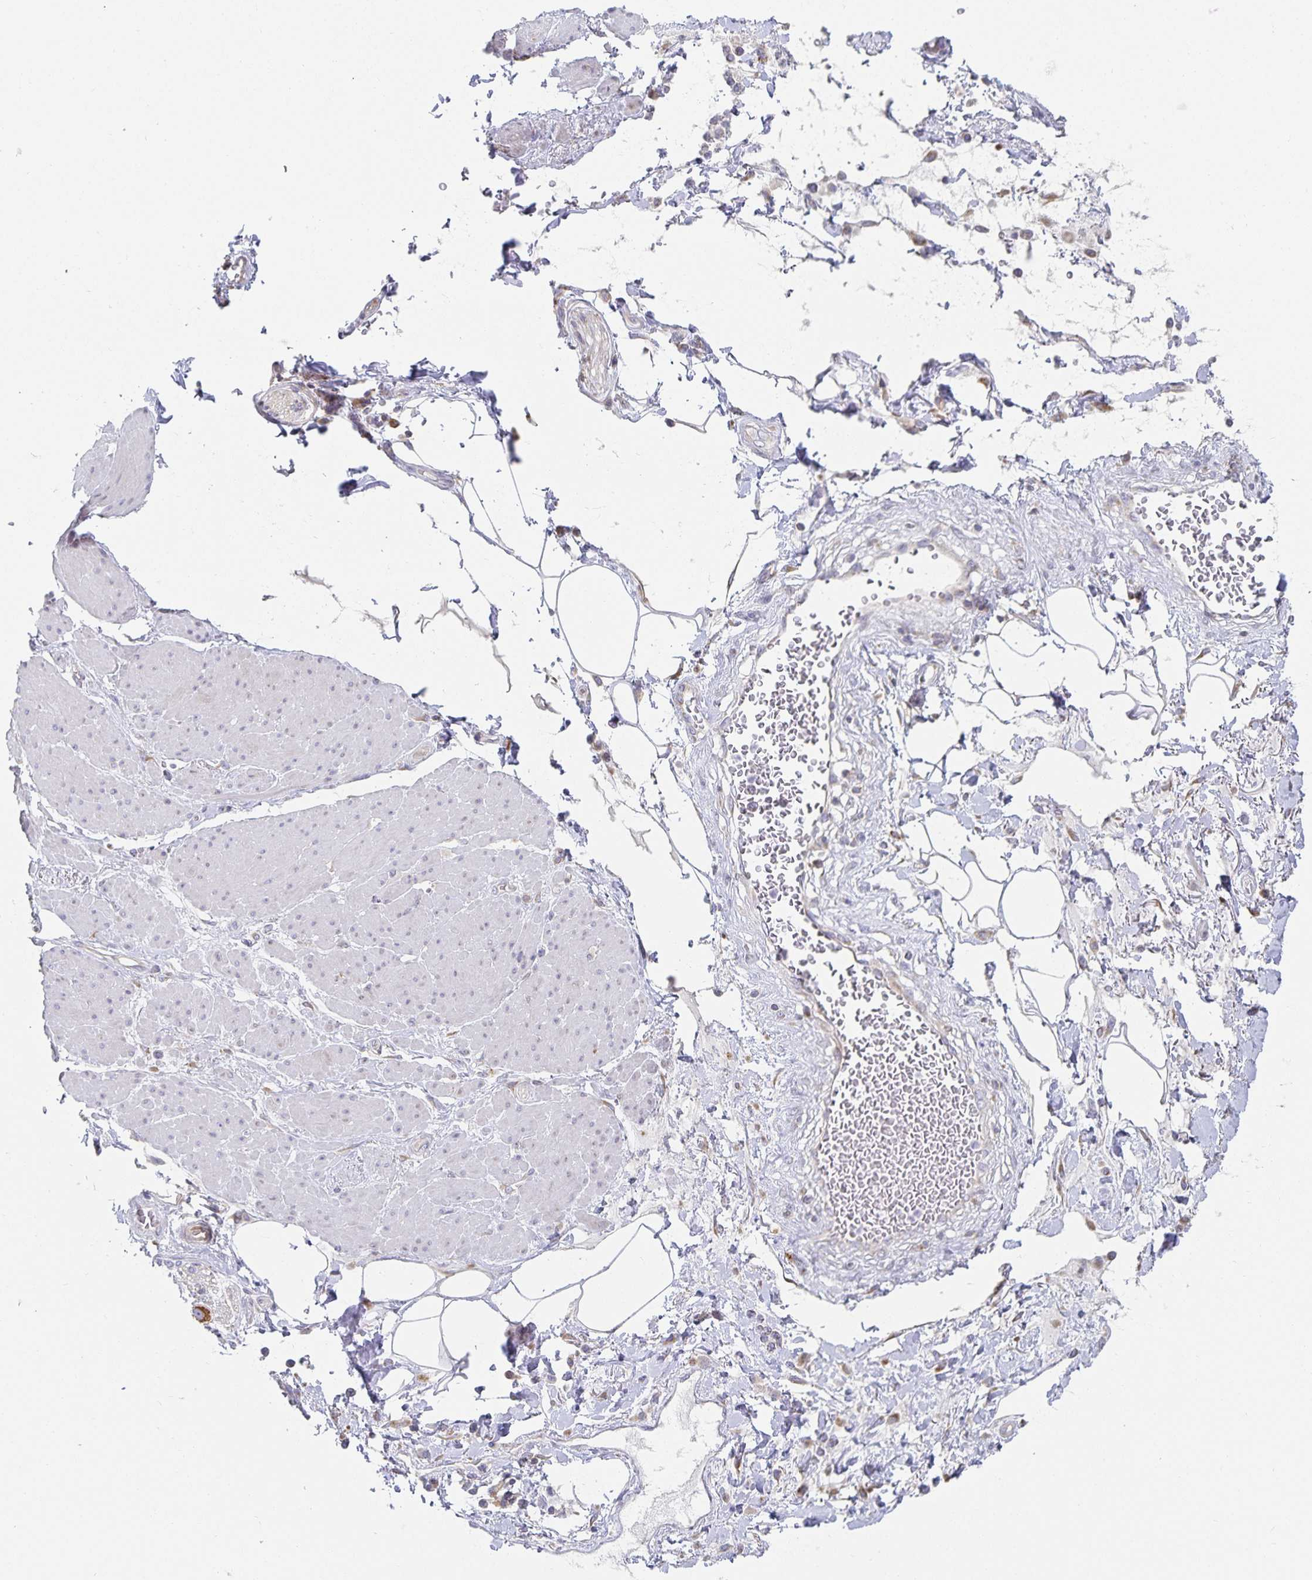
{"staining": {"intensity": "negative", "quantity": "none", "location": "none"}, "tissue": "adipose tissue", "cell_type": "Adipocytes", "image_type": "normal", "snomed": [{"axis": "morphology", "description": "Normal tissue, NOS"}, {"axis": "topography", "description": "Vagina"}, {"axis": "topography", "description": "Peripheral nerve tissue"}], "caption": "A histopathology image of adipose tissue stained for a protein demonstrates no brown staining in adipocytes. (Brightfield microscopy of DAB (3,3'-diaminobenzidine) IHC at high magnification).", "gene": "NOMO1", "patient": {"sex": "female", "age": 71}}